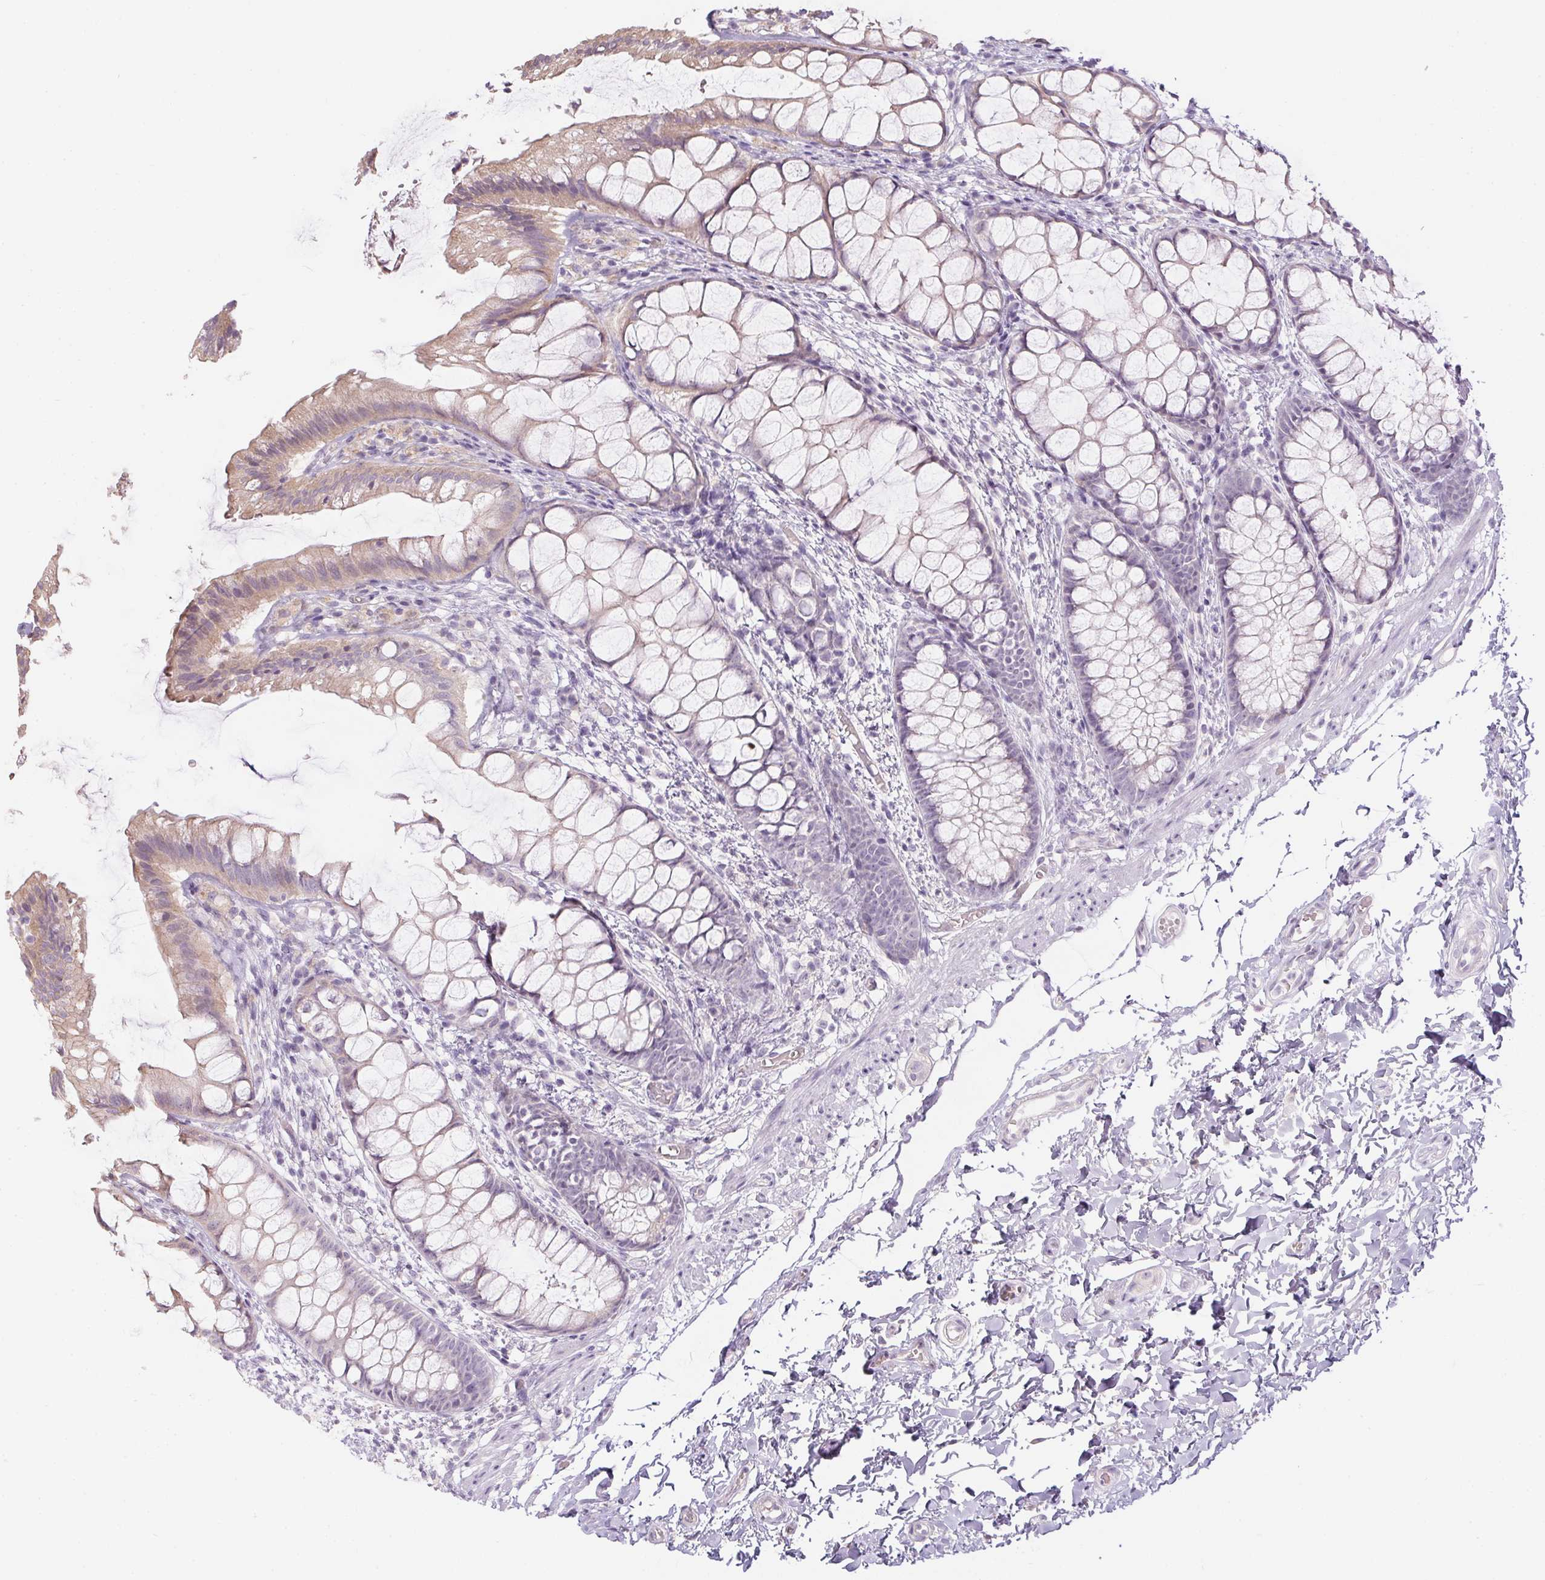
{"staining": {"intensity": "weak", "quantity": "25%-75%", "location": "cytoplasmic/membranous"}, "tissue": "rectum", "cell_type": "Glandular cells", "image_type": "normal", "snomed": [{"axis": "morphology", "description": "Normal tissue, NOS"}, {"axis": "topography", "description": "Rectum"}], "caption": "Immunohistochemical staining of normal rectum demonstrates weak cytoplasmic/membranous protein staining in approximately 25%-75% of glandular cells.", "gene": "CTCFL", "patient": {"sex": "female", "age": 62}}